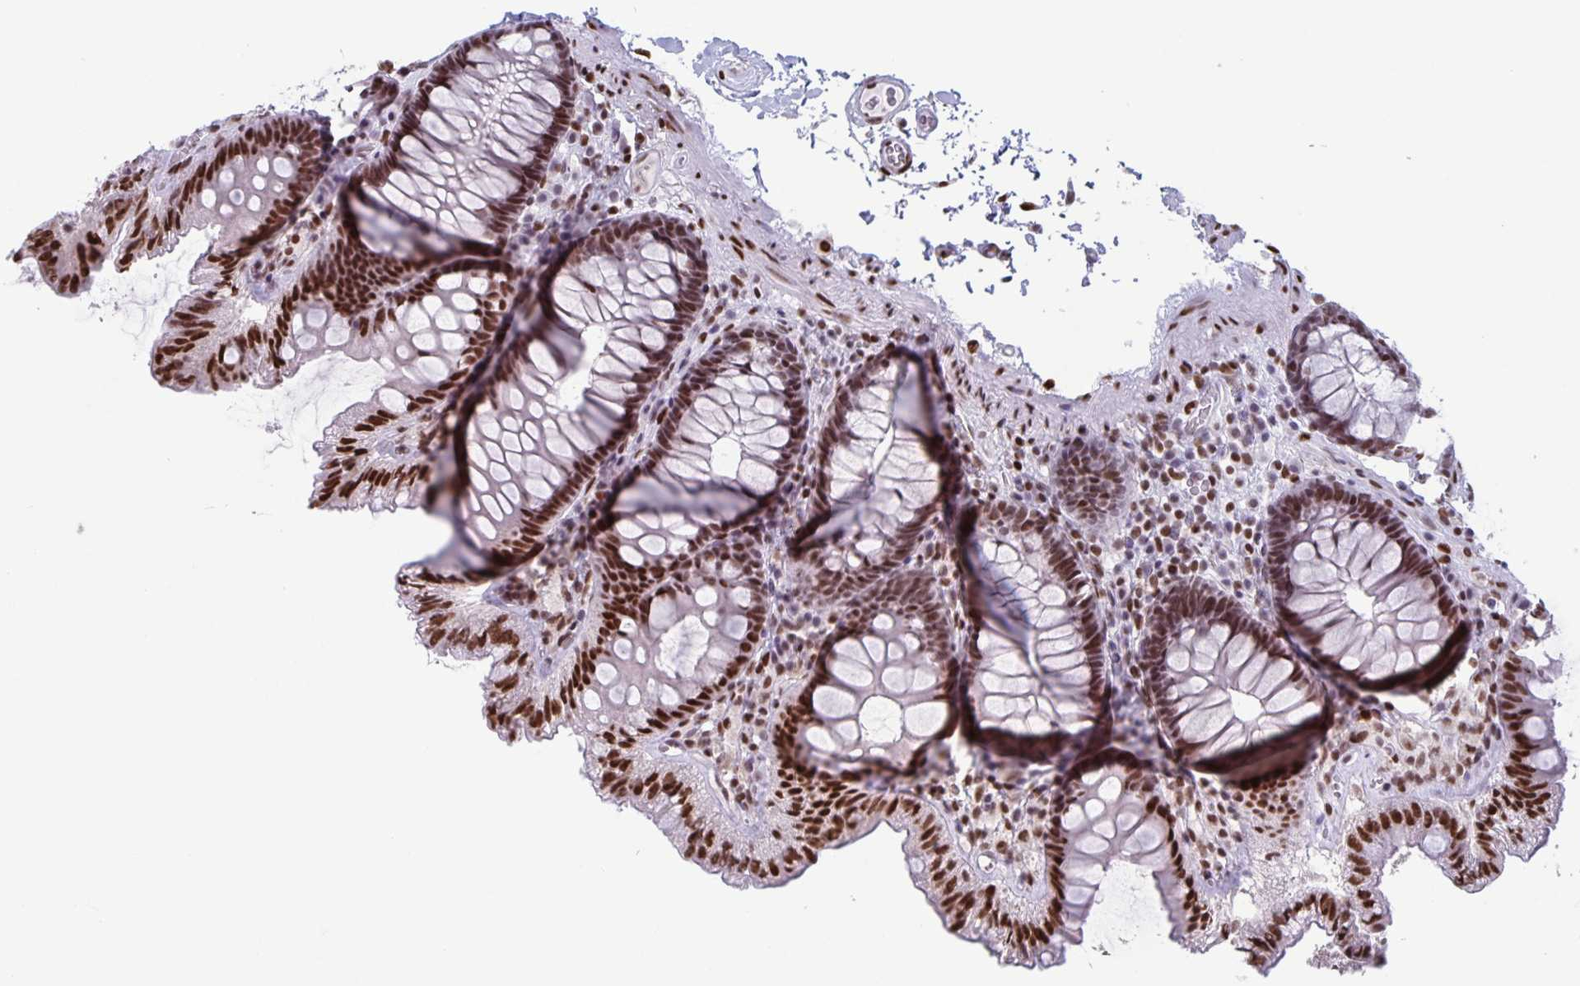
{"staining": {"intensity": "moderate", "quantity": ">75%", "location": "nuclear"}, "tissue": "colon", "cell_type": "Endothelial cells", "image_type": "normal", "snomed": [{"axis": "morphology", "description": "Normal tissue, NOS"}, {"axis": "topography", "description": "Colon"}, {"axis": "topography", "description": "Peripheral nerve tissue"}], "caption": "High-magnification brightfield microscopy of unremarkable colon stained with DAB (brown) and counterstained with hematoxylin (blue). endothelial cells exhibit moderate nuclear expression is seen in approximately>75% of cells.", "gene": "JUND", "patient": {"sex": "male", "age": 84}}